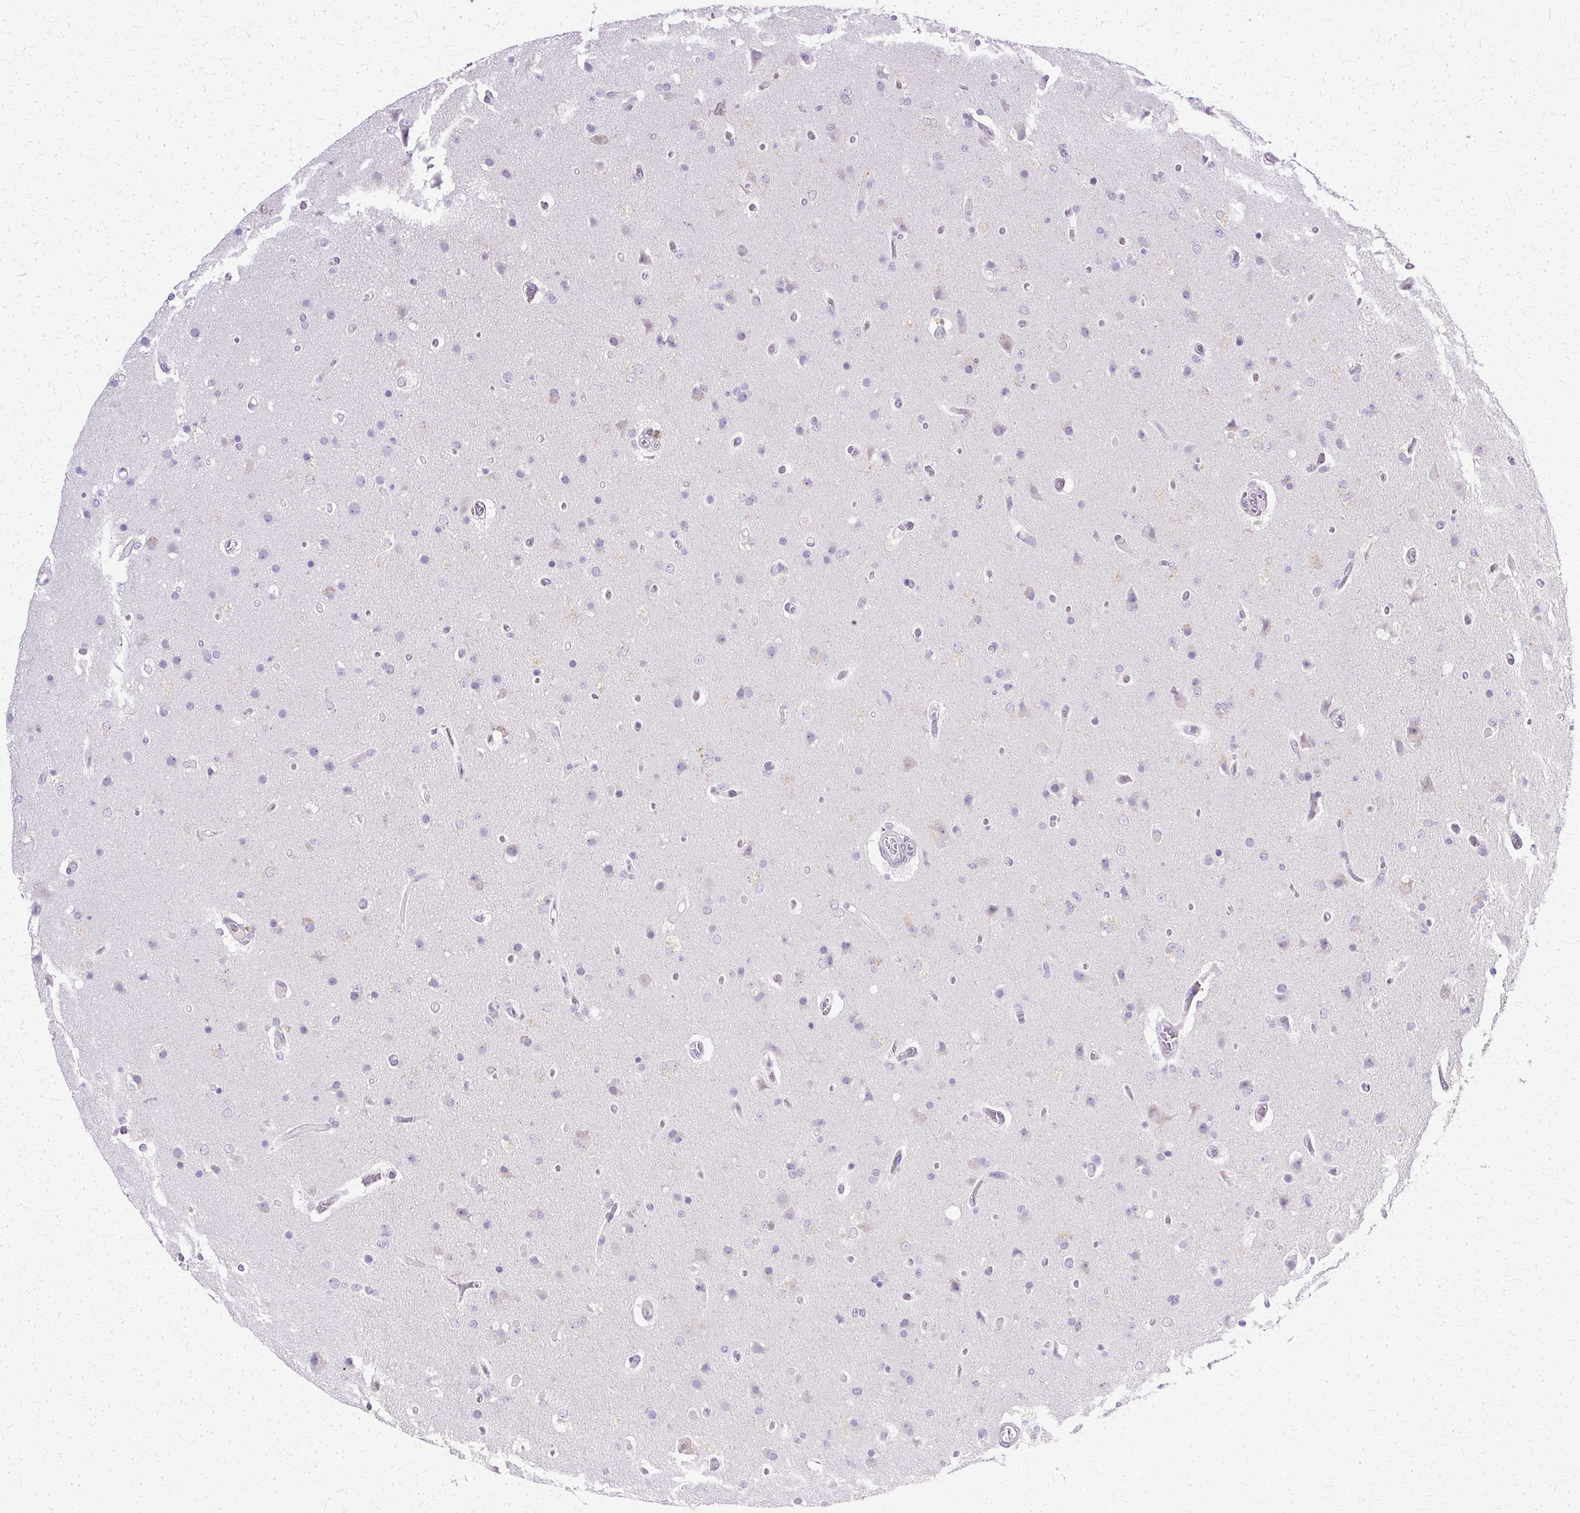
{"staining": {"intensity": "negative", "quantity": "none", "location": "none"}, "tissue": "glioma", "cell_type": "Tumor cells", "image_type": "cancer", "snomed": [{"axis": "morphology", "description": "Glioma, malignant, High grade"}, {"axis": "topography", "description": "Brain"}], "caption": "The histopathology image shows no staining of tumor cells in malignant glioma (high-grade). Brightfield microscopy of IHC stained with DAB (3,3'-diaminobenzidine) (brown) and hematoxylin (blue), captured at high magnification.", "gene": "TBC1D3G", "patient": {"sex": "female", "age": 74}}